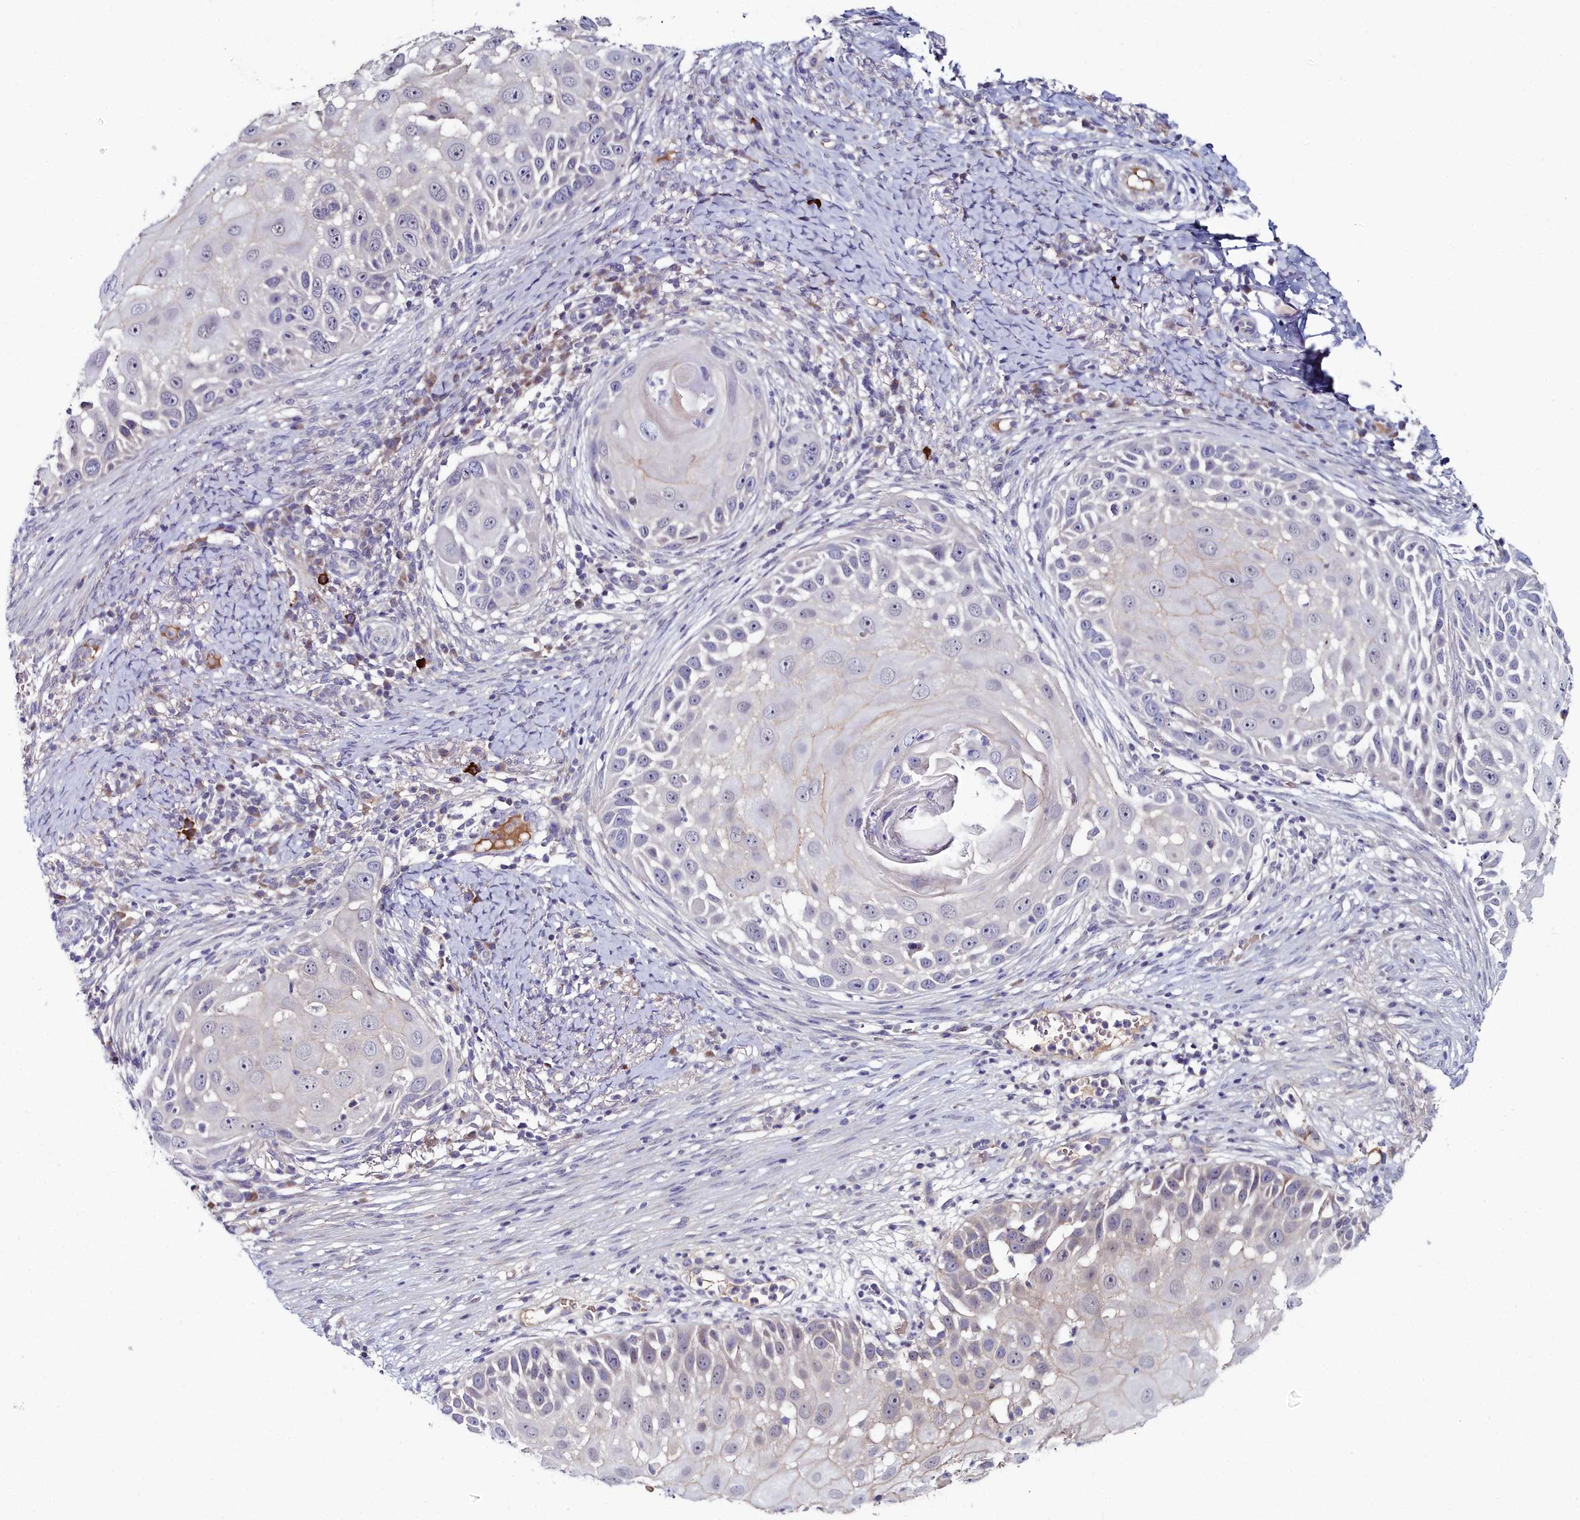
{"staining": {"intensity": "negative", "quantity": "none", "location": "none"}, "tissue": "skin cancer", "cell_type": "Tumor cells", "image_type": "cancer", "snomed": [{"axis": "morphology", "description": "Squamous cell carcinoma, NOS"}, {"axis": "topography", "description": "Skin"}], "caption": "DAB immunohistochemical staining of human squamous cell carcinoma (skin) displays no significant expression in tumor cells.", "gene": "KCTD18", "patient": {"sex": "female", "age": 44}}